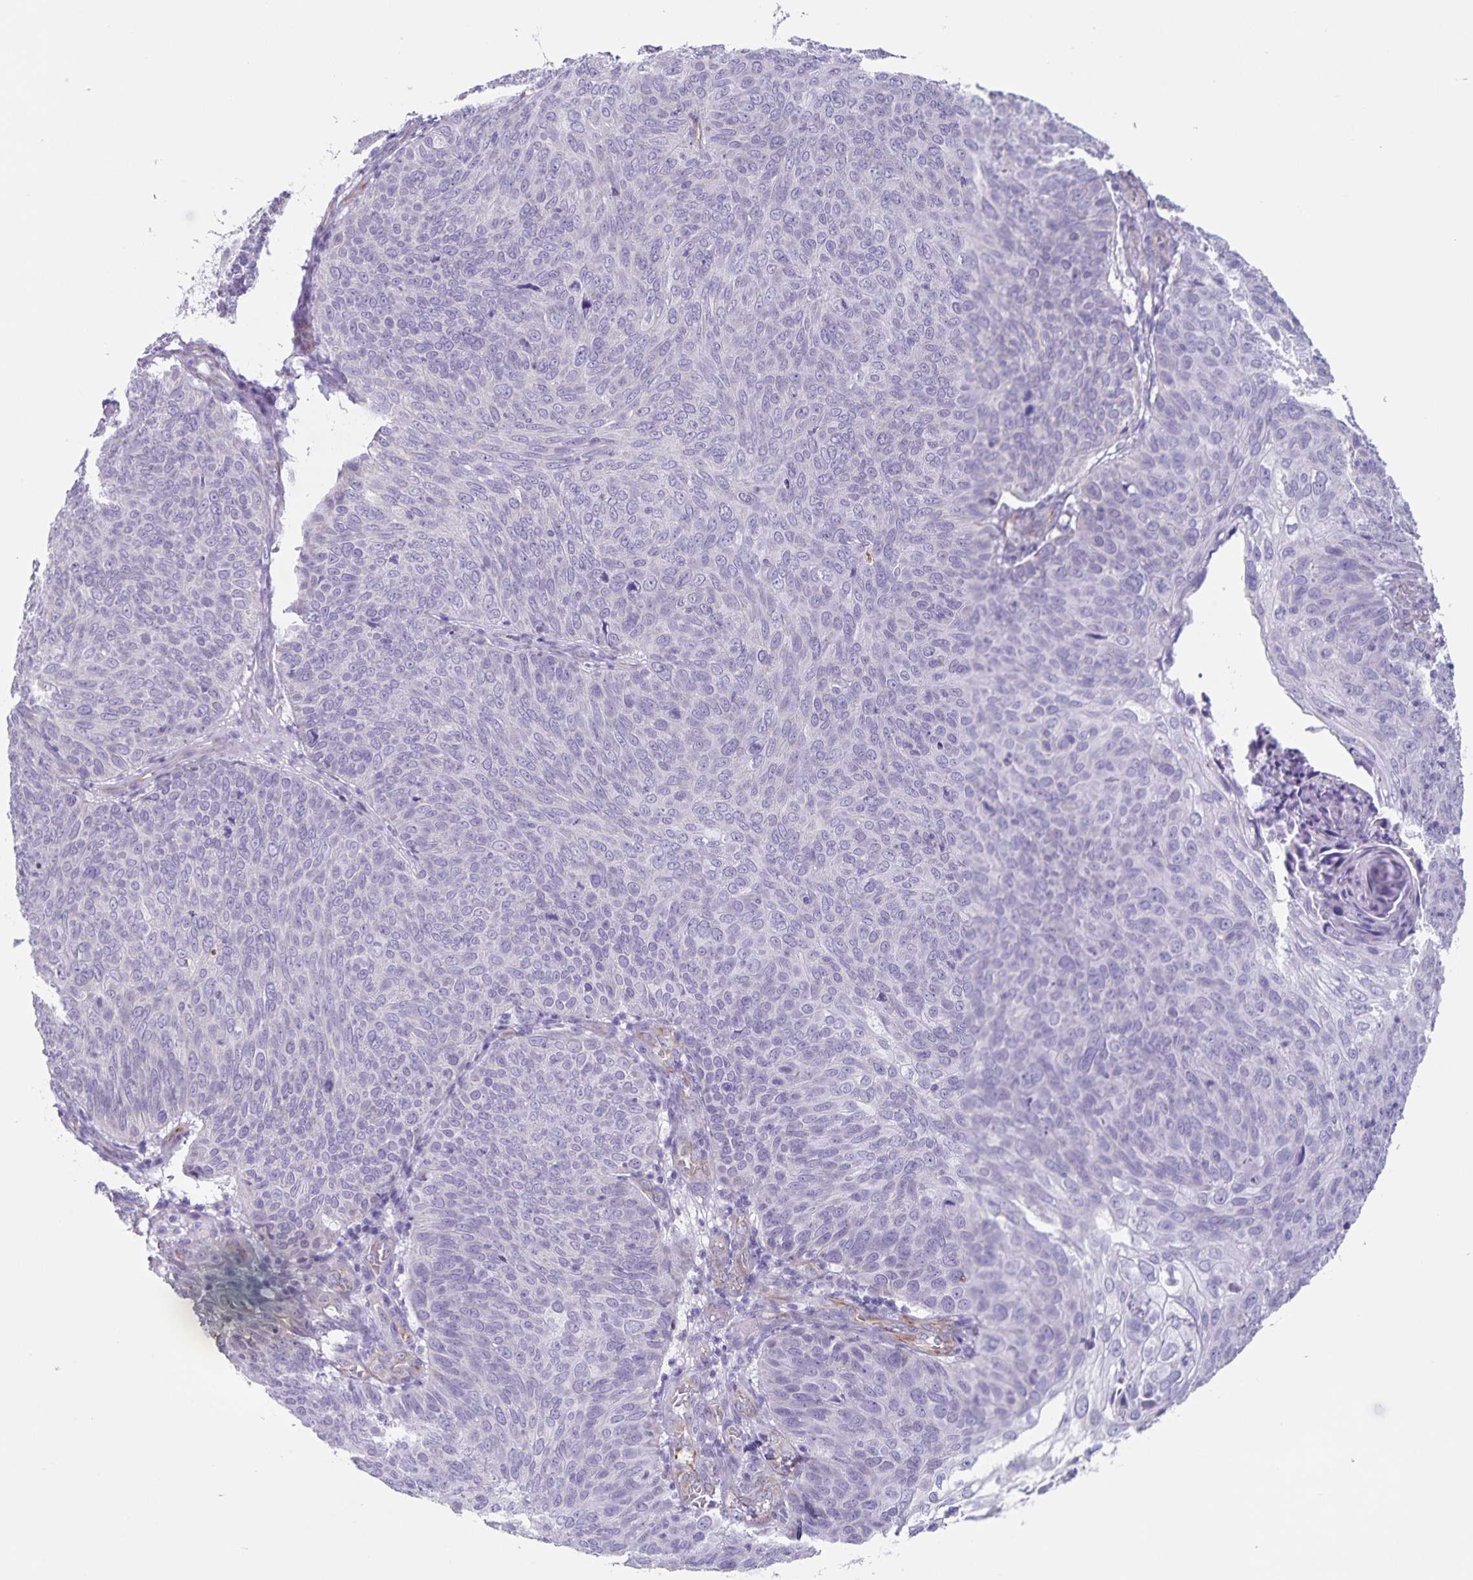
{"staining": {"intensity": "negative", "quantity": "none", "location": "none"}, "tissue": "skin cancer", "cell_type": "Tumor cells", "image_type": "cancer", "snomed": [{"axis": "morphology", "description": "Squamous cell carcinoma, NOS"}, {"axis": "topography", "description": "Skin"}], "caption": "This is an immunohistochemistry micrograph of human skin cancer. There is no positivity in tumor cells.", "gene": "SYNM", "patient": {"sex": "male", "age": 87}}